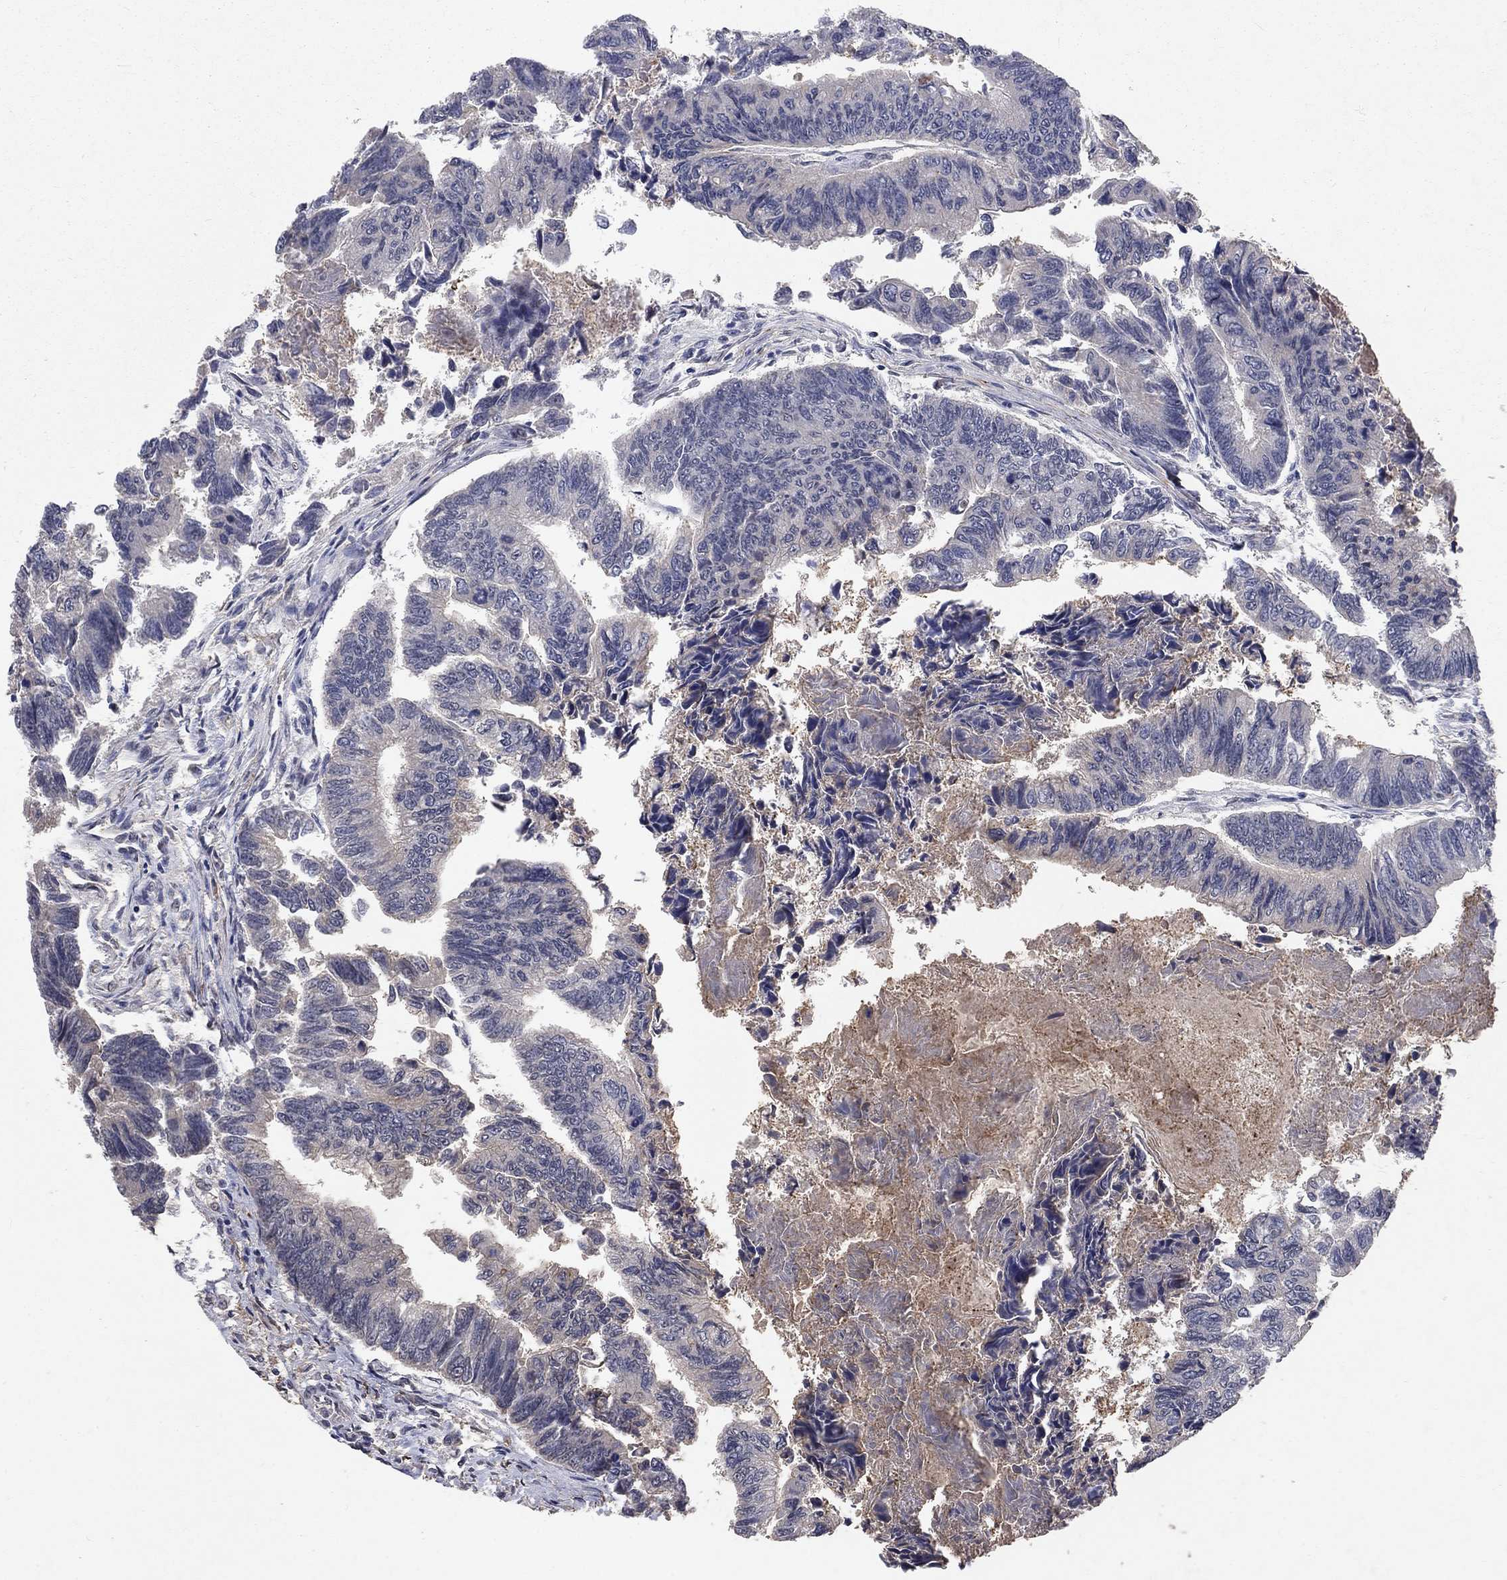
{"staining": {"intensity": "negative", "quantity": "none", "location": "none"}, "tissue": "colorectal cancer", "cell_type": "Tumor cells", "image_type": "cancer", "snomed": [{"axis": "morphology", "description": "Adenocarcinoma, NOS"}, {"axis": "topography", "description": "Colon"}], "caption": "Immunohistochemistry (IHC) image of adenocarcinoma (colorectal) stained for a protein (brown), which reveals no staining in tumor cells.", "gene": "CHST5", "patient": {"sex": "female", "age": 65}}